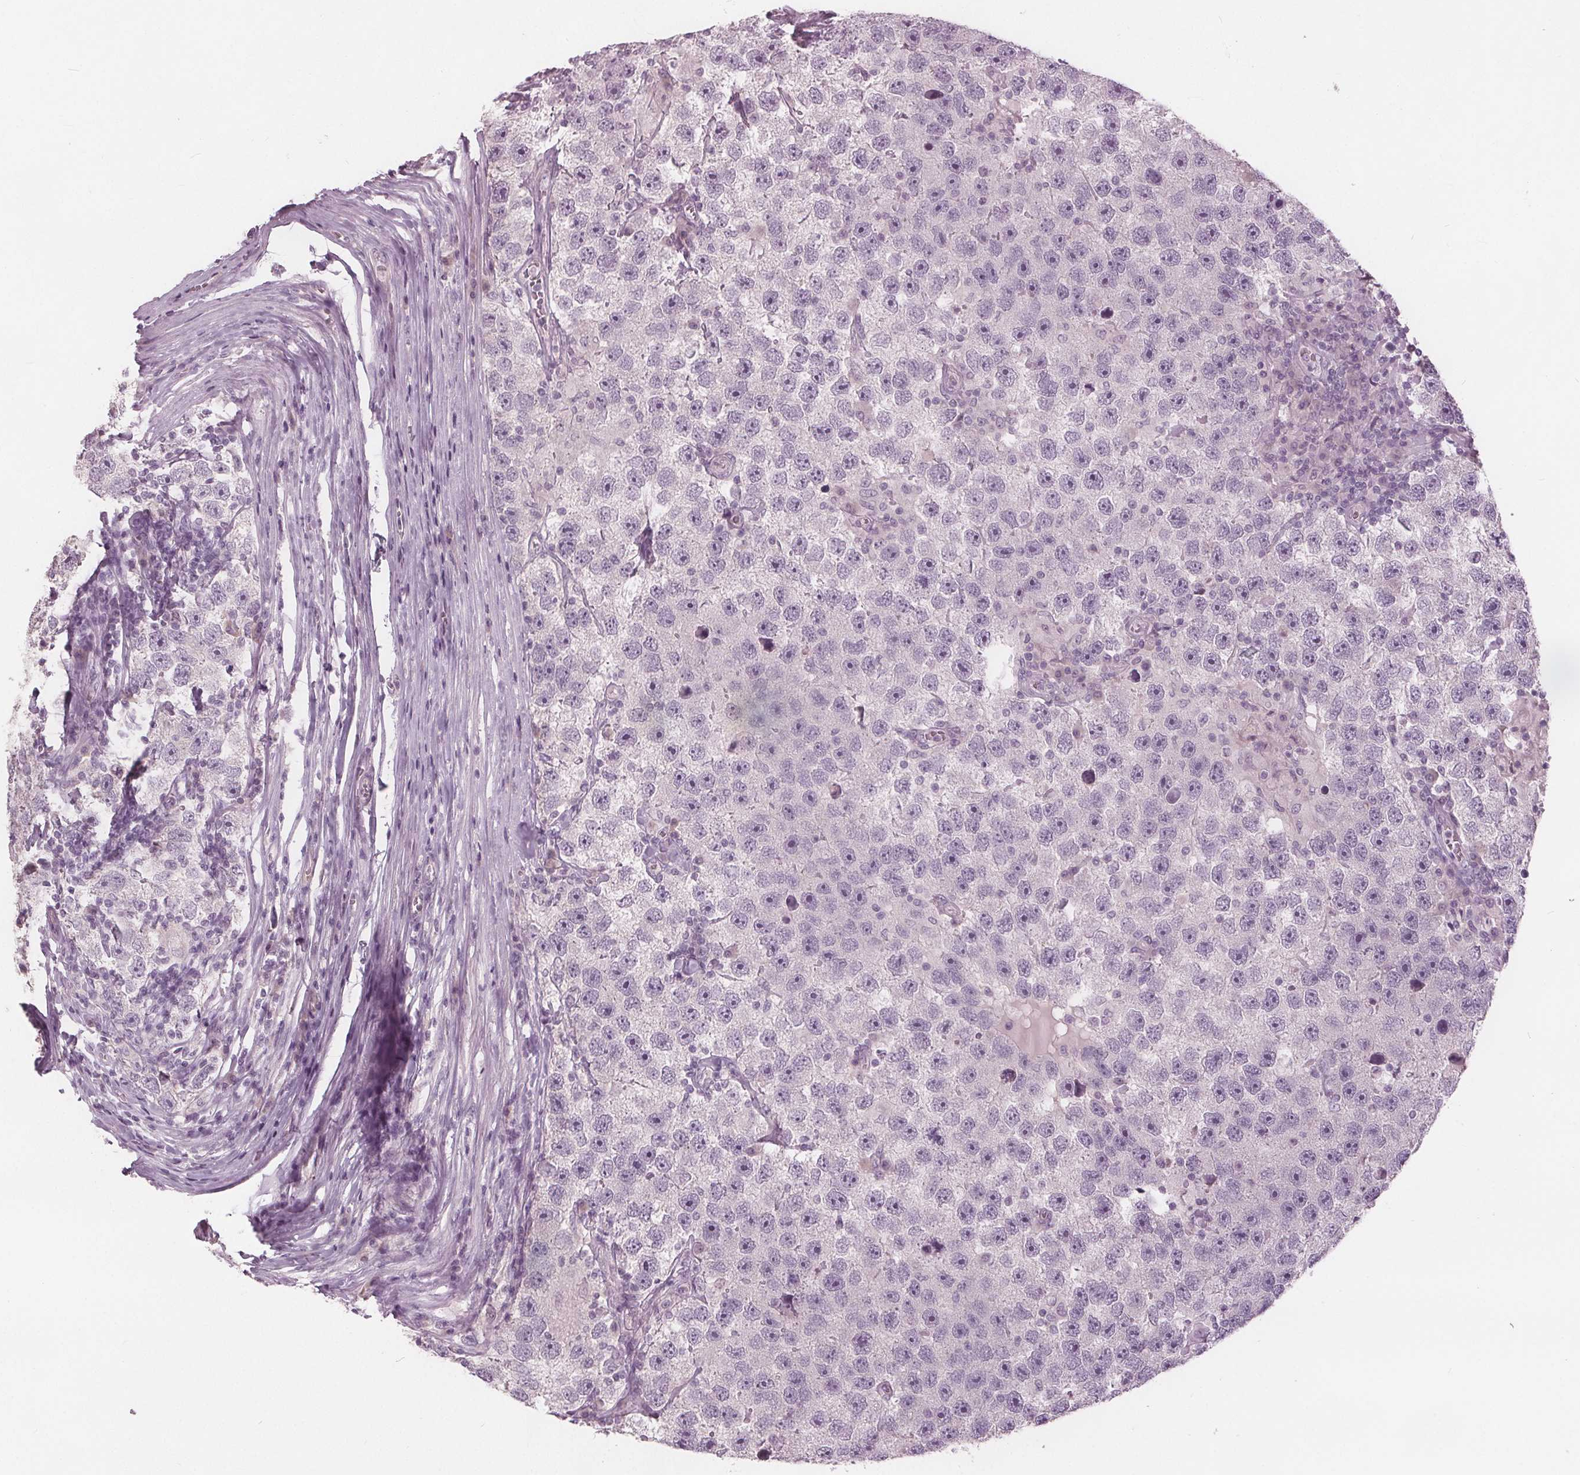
{"staining": {"intensity": "negative", "quantity": "none", "location": "none"}, "tissue": "testis cancer", "cell_type": "Tumor cells", "image_type": "cancer", "snomed": [{"axis": "morphology", "description": "Seminoma, NOS"}, {"axis": "topography", "description": "Testis"}], "caption": "IHC image of neoplastic tissue: seminoma (testis) stained with DAB (3,3'-diaminobenzidine) demonstrates no significant protein expression in tumor cells.", "gene": "KLK13", "patient": {"sex": "male", "age": 26}}